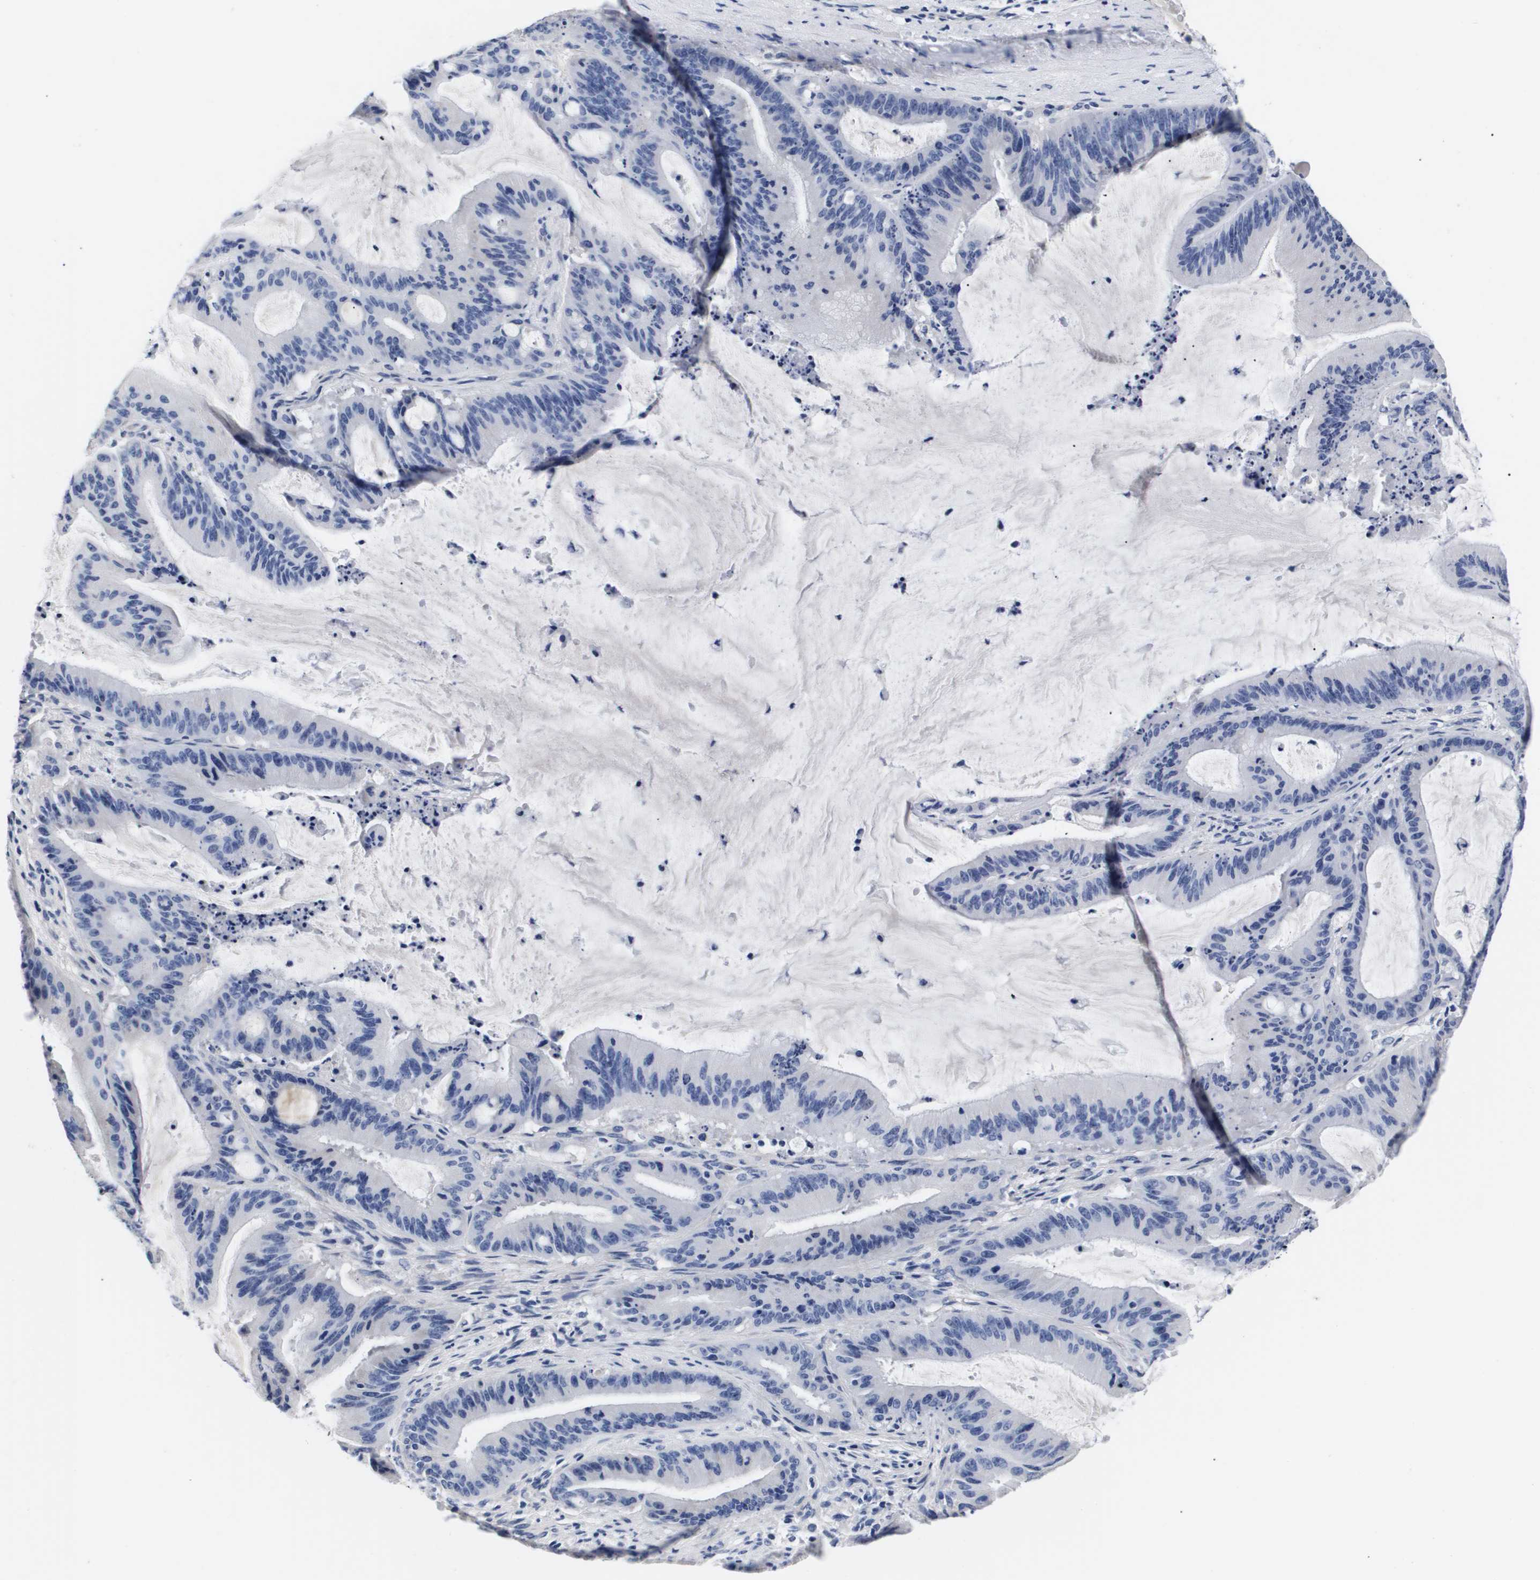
{"staining": {"intensity": "negative", "quantity": "none", "location": "none"}, "tissue": "liver cancer", "cell_type": "Tumor cells", "image_type": "cancer", "snomed": [{"axis": "morphology", "description": "Normal tissue, NOS"}, {"axis": "morphology", "description": "Cholangiocarcinoma"}, {"axis": "topography", "description": "Liver"}, {"axis": "topography", "description": "Peripheral nerve tissue"}], "caption": "The image exhibits no significant expression in tumor cells of liver cholangiocarcinoma.", "gene": "ATP6V0A4", "patient": {"sex": "female", "age": 73}}